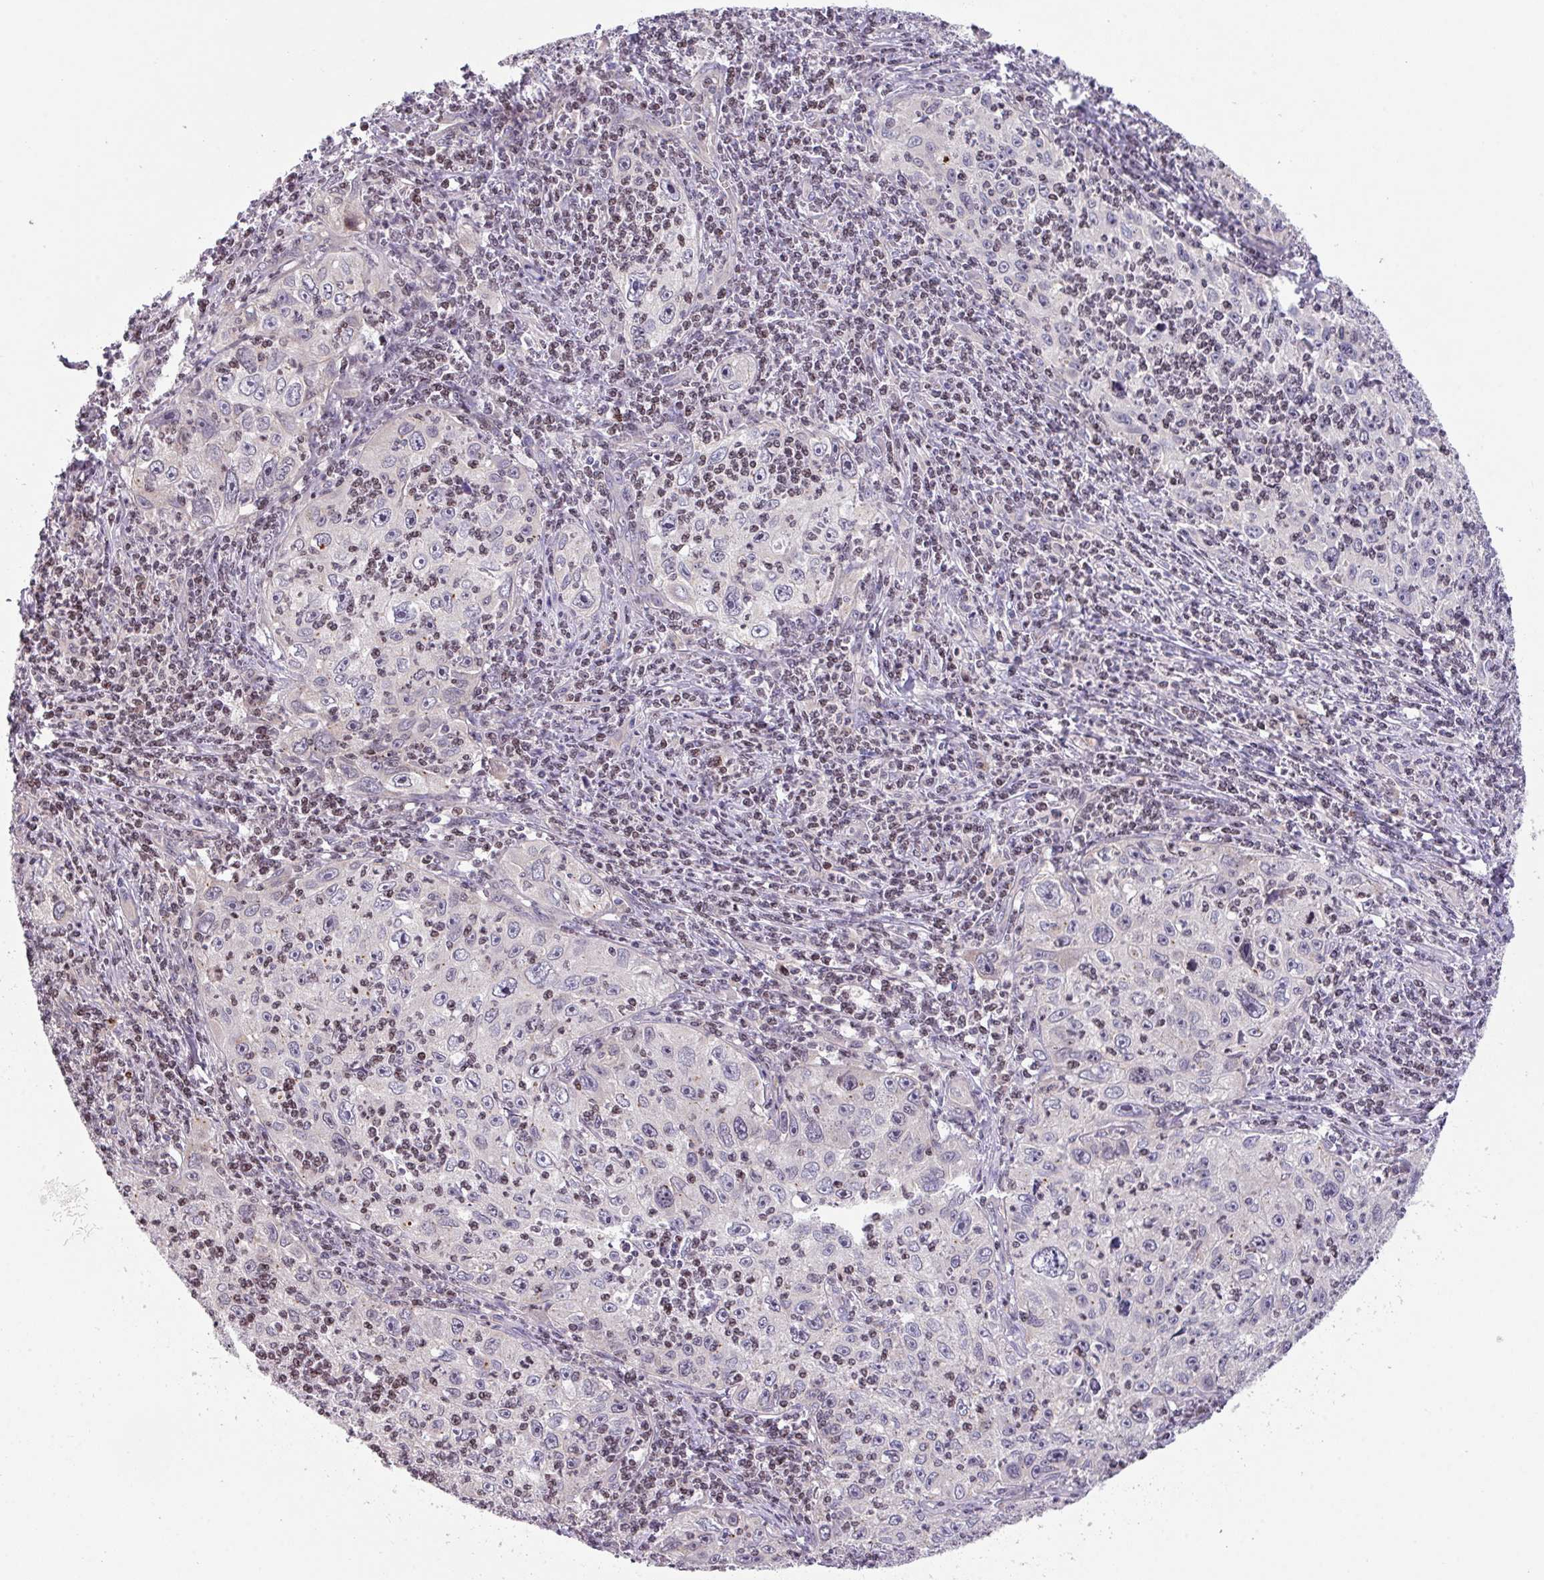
{"staining": {"intensity": "negative", "quantity": "none", "location": "none"}, "tissue": "cervical cancer", "cell_type": "Tumor cells", "image_type": "cancer", "snomed": [{"axis": "morphology", "description": "Squamous cell carcinoma, NOS"}, {"axis": "topography", "description": "Cervix"}], "caption": "Immunohistochemical staining of human cervical squamous cell carcinoma demonstrates no significant expression in tumor cells.", "gene": "ZNF394", "patient": {"sex": "female", "age": 30}}